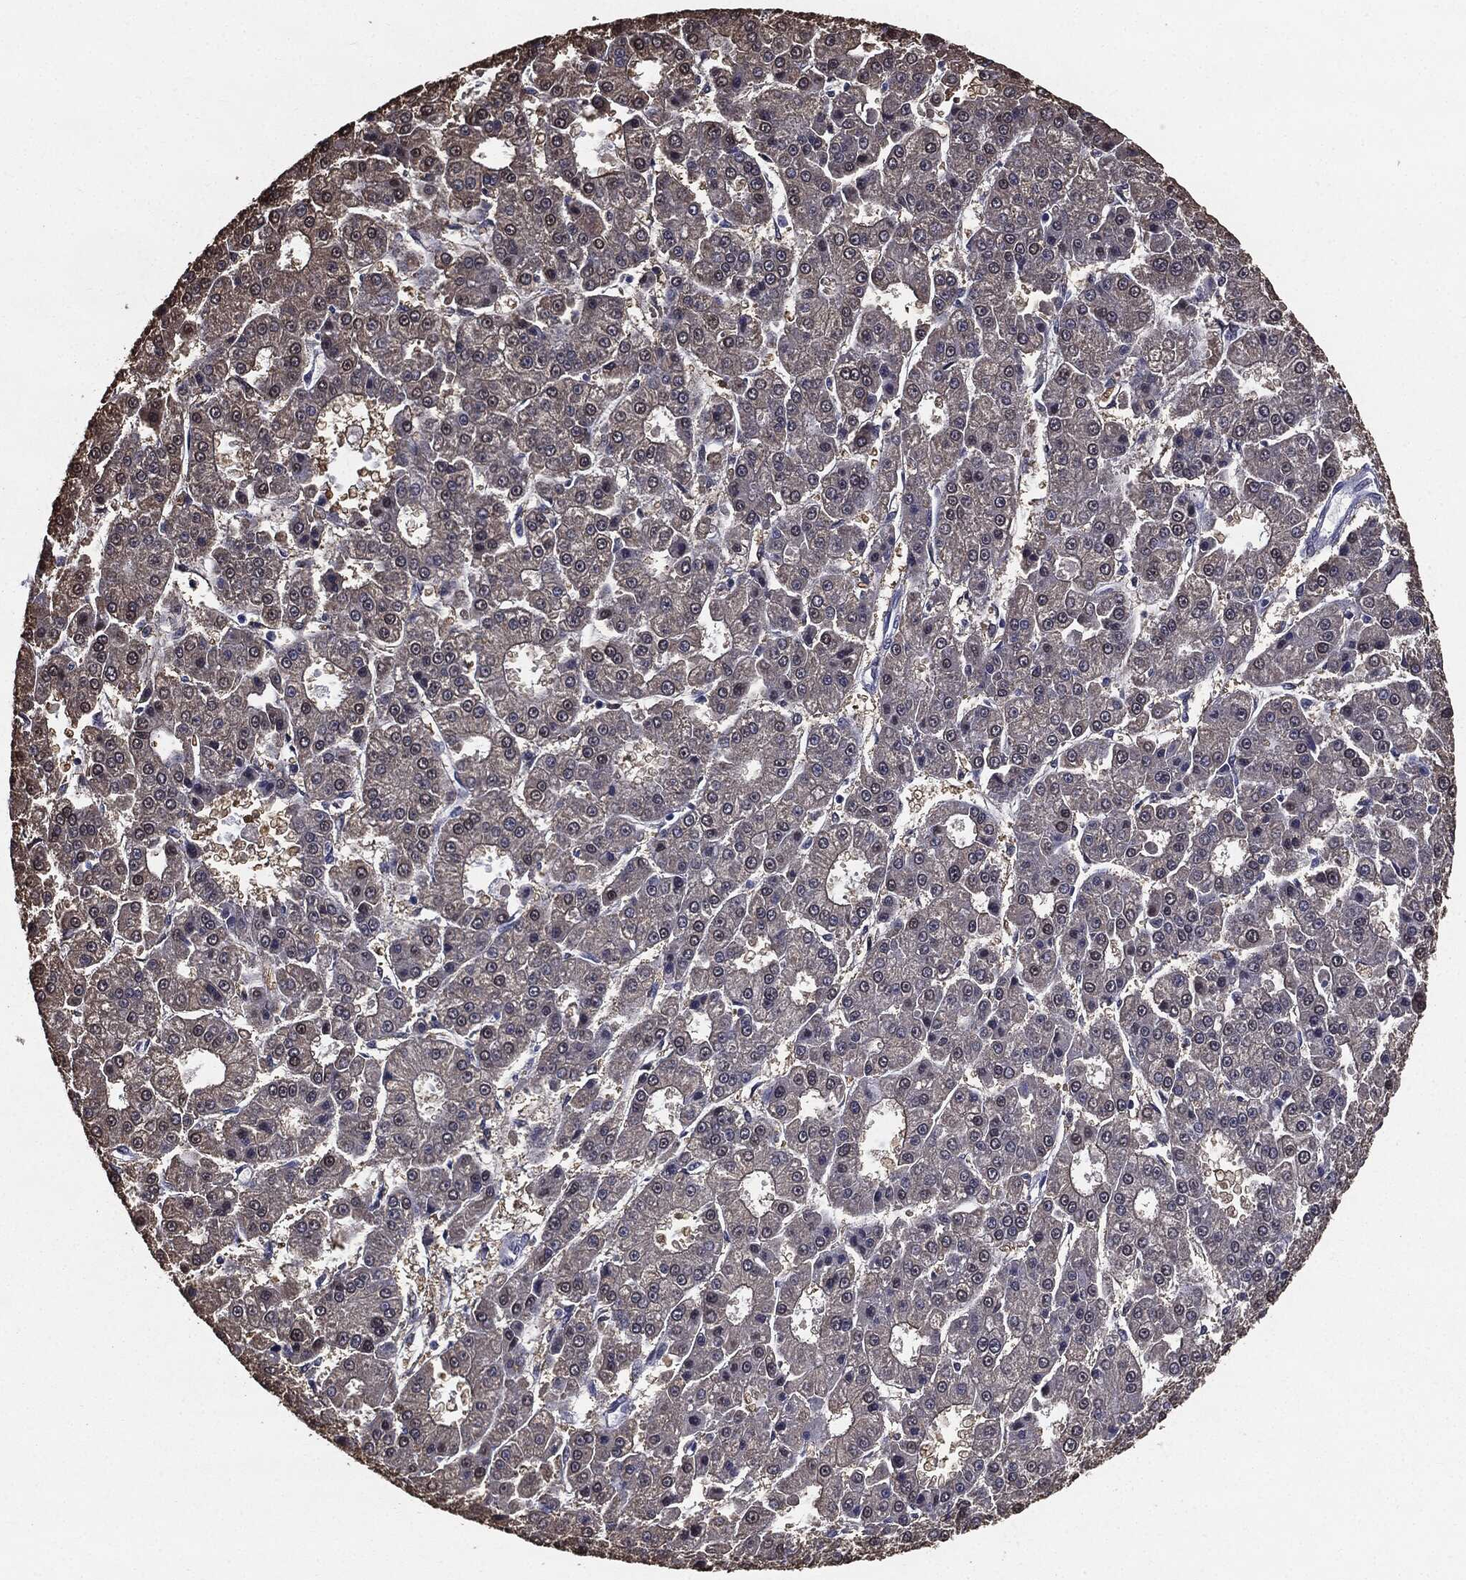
{"staining": {"intensity": "moderate", "quantity": "25%-75%", "location": "cytoplasmic/membranous"}, "tissue": "liver cancer", "cell_type": "Tumor cells", "image_type": "cancer", "snomed": [{"axis": "morphology", "description": "Carcinoma, Hepatocellular, NOS"}, {"axis": "topography", "description": "Liver"}], "caption": "Approximately 25%-75% of tumor cells in liver cancer (hepatocellular carcinoma) demonstrate moderate cytoplasmic/membranous protein positivity as visualized by brown immunohistochemical staining.", "gene": "JUN", "patient": {"sex": "male", "age": 70}}